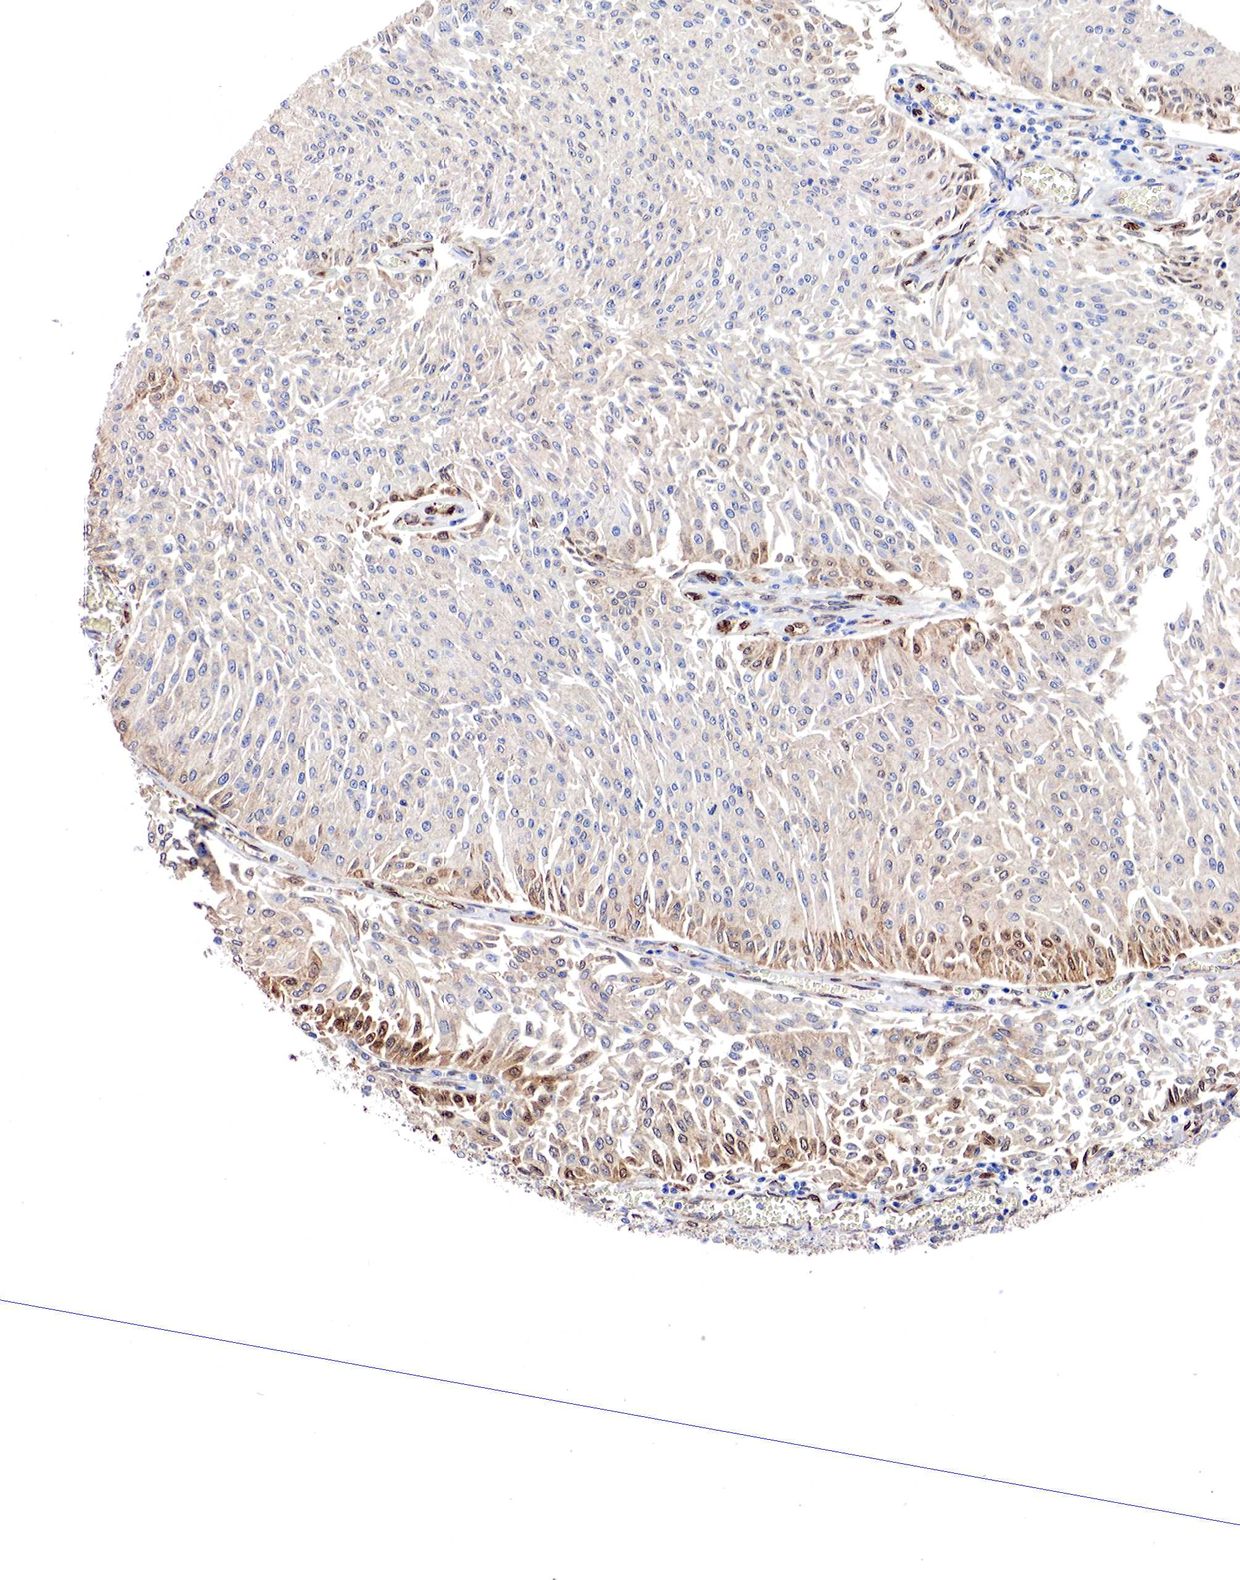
{"staining": {"intensity": "moderate", "quantity": "<25%", "location": "cytoplasmic/membranous"}, "tissue": "urothelial cancer", "cell_type": "Tumor cells", "image_type": "cancer", "snomed": [{"axis": "morphology", "description": "Urothelial carcinoma, Low grade"}, {"axis": "topography", "description": "Urinary bladder"}], "caption": "Approximately <25% of tumor cells in human urothelial carcinoma (low-grade) exhibit moderate cytoplasmic/membranous protein positivity as visualized by brown immunohistochemical staining.", "gene": "RDX", "patient": {"sex": "male", "age": 86}}